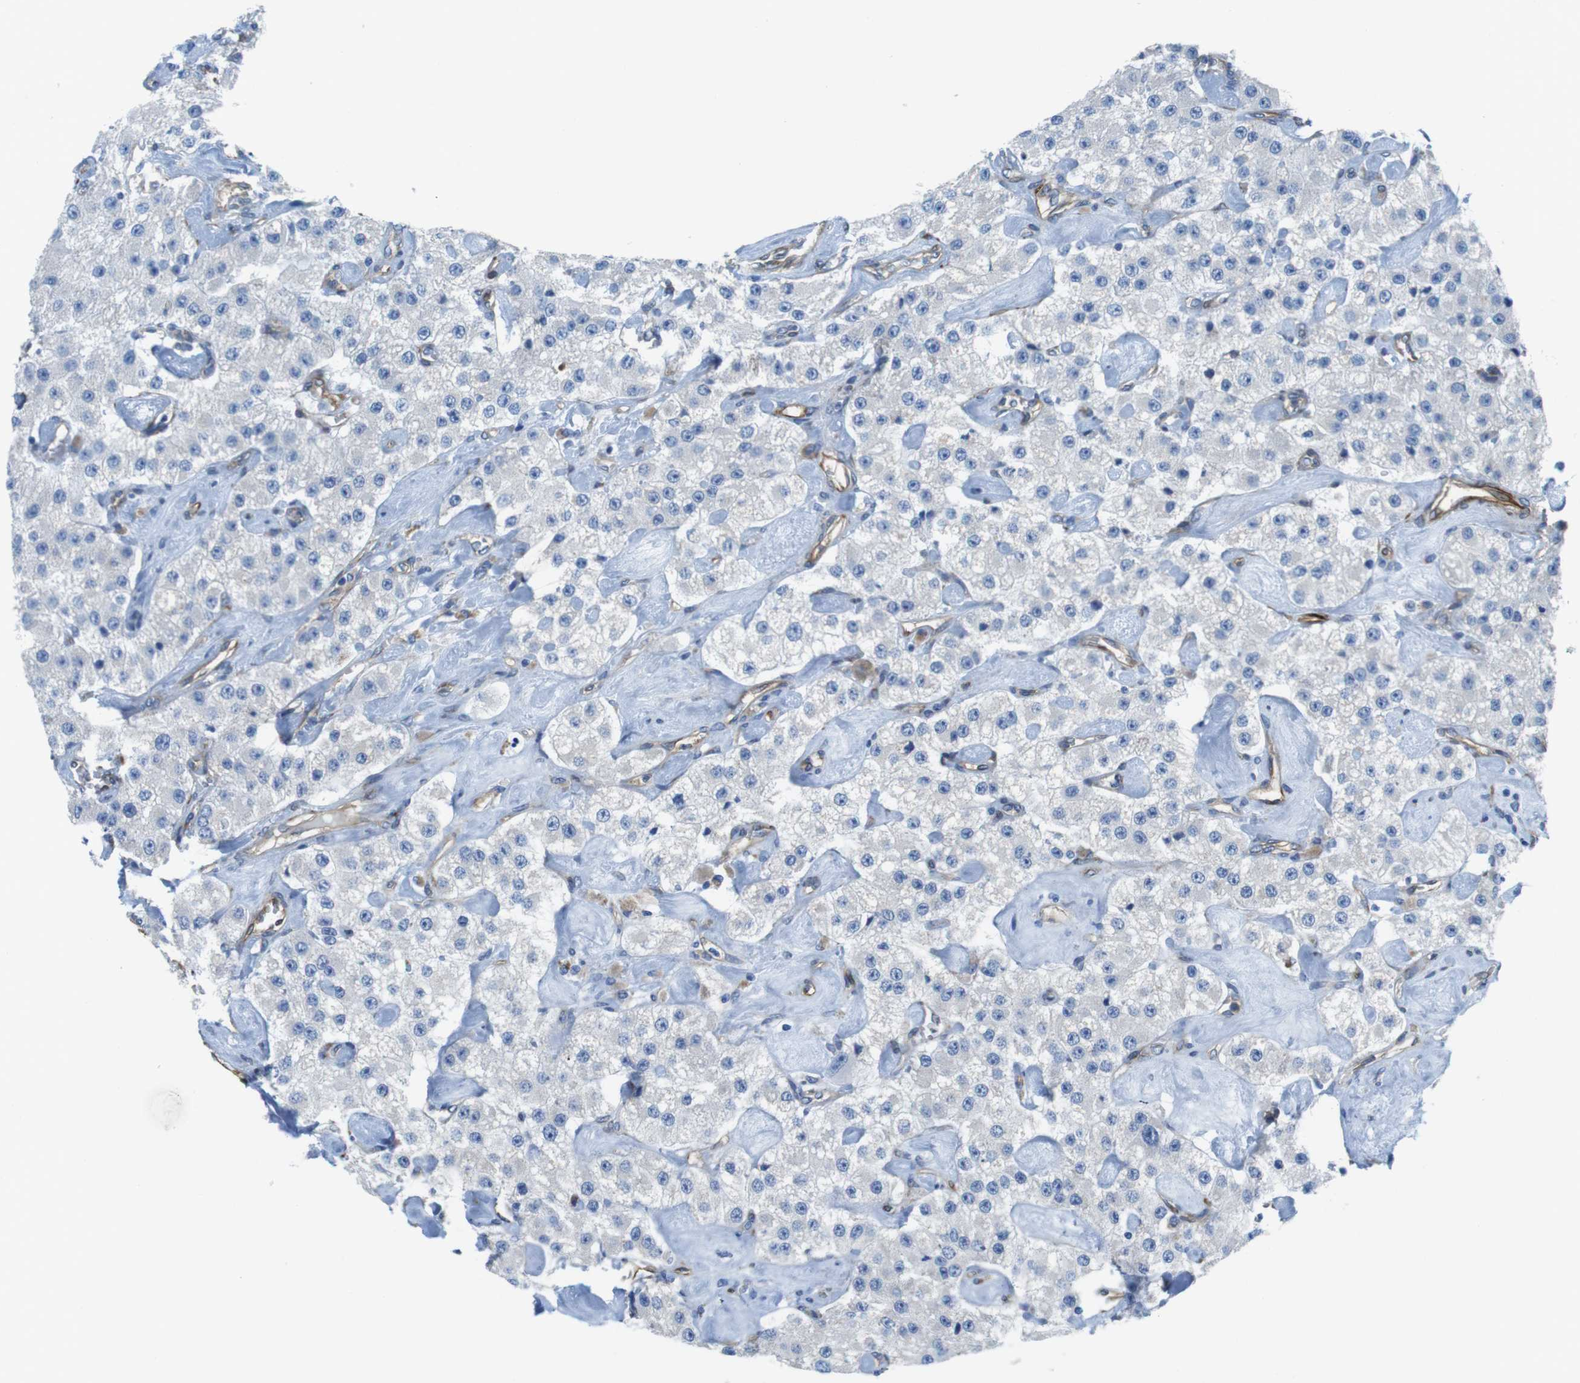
{"staining": {"intensity": "negative", "quantity": "none", "location": "none"}, "tissue": "carcinoid", "cell_type": "Tumor cells", "image_type": "cancer", "snomed": [{"axis": "morphology", "description": "Carcinoid, malignant, NOS"}, {"axis": "topography", "description": "Pancreas"}], "caption": "Photomicrograph shows no significant protein positivity in tumor cells of carcinoid (malignant). (Brightfield microscopy of DAB (3,3'-diaminobenzidine) IHC at high magnification).", "gene": "EMP2", "patient": {"sex": "male", "age": 41}}